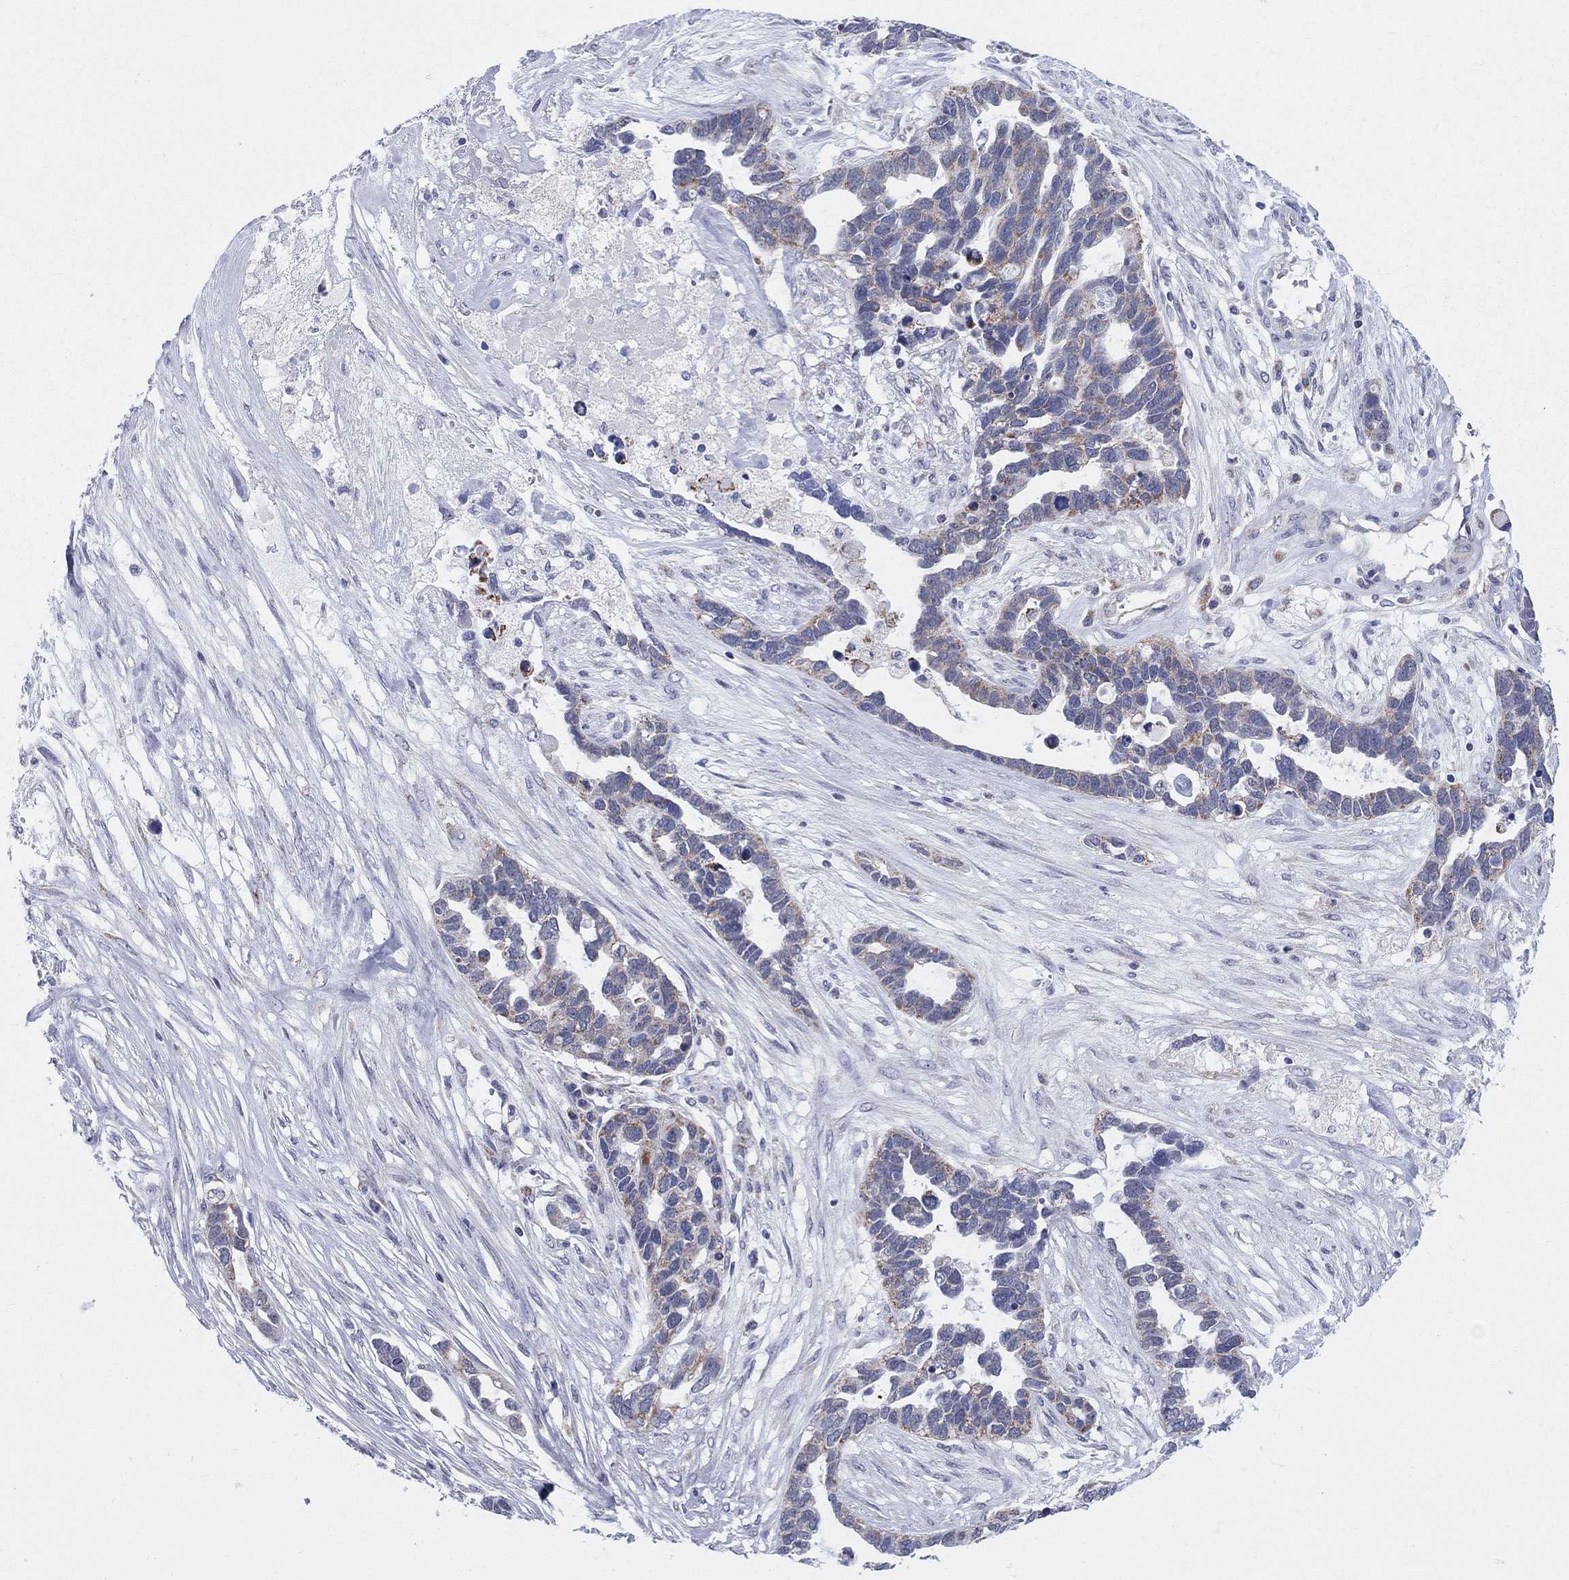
{"staining": {"intensity": "moderate", "quantity": "<25%", "location": "cytoplasmic/membranous"}, "tissue": "ovarian cancer", "cell_type": "Tumor cells", "image_type": "cancer", "snomed": [{"axis": "morphology", "description": "Cystadenocarcinoma, serous, NOS"}, {"axis": "topography", "description": "Ovary"}], "caption": "Ovarian cancer (serous cystadenocarcinoma) stained with immunohistochemistry exhibits moderate cytoplasmic/membranous staining in approximately <25% of tumor cells. (DAB IHC, brown staining for protein, blue staining for nuclei).", "gene": "KISS1R", "patient": {"sex": "female", "age": 54}}